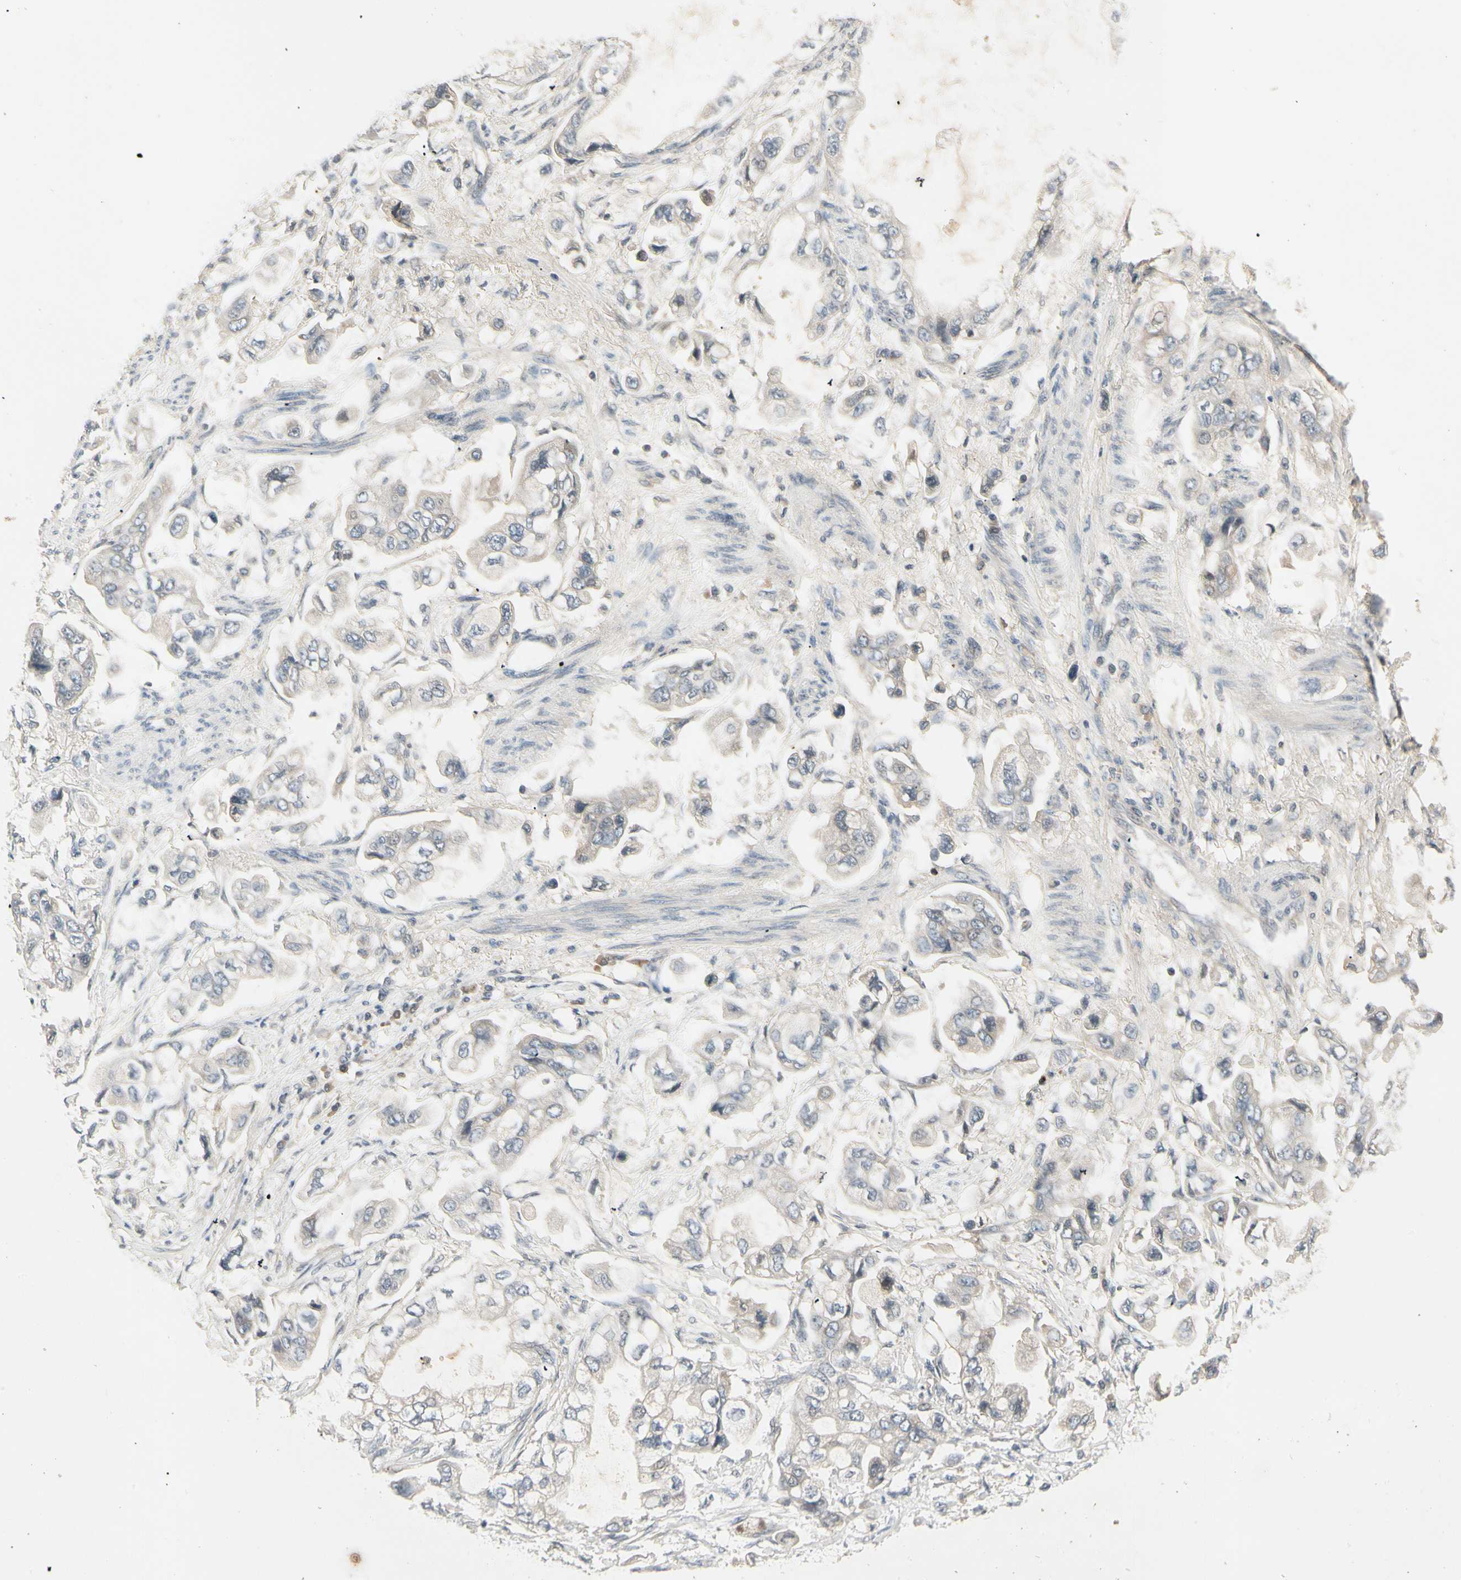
{"staining": {"intensity": "weak", "quantity": "25%-75%", "location": "cytoplasmic/membranous"}, "tissue": "stomach cancer", "cell_type": "Tumor cells", "image_type": "cancer", "snomed": [{"axis": "morphology", "description": "Adenocarcinoma, NOS"}, {"axis": "topography", "description": "Stomach"}], "caption": "A low amount of weak cytoplasmic/membranous expression is appreciated in about 25%-75% of tumor cells in stomach cancer (adenocarcinoma) tissue. Ihc stains the protein of interest in brown and the nuclei are stained blue.", "gene": "CCL4", "patient": {"sex": "male", "age": 62}}